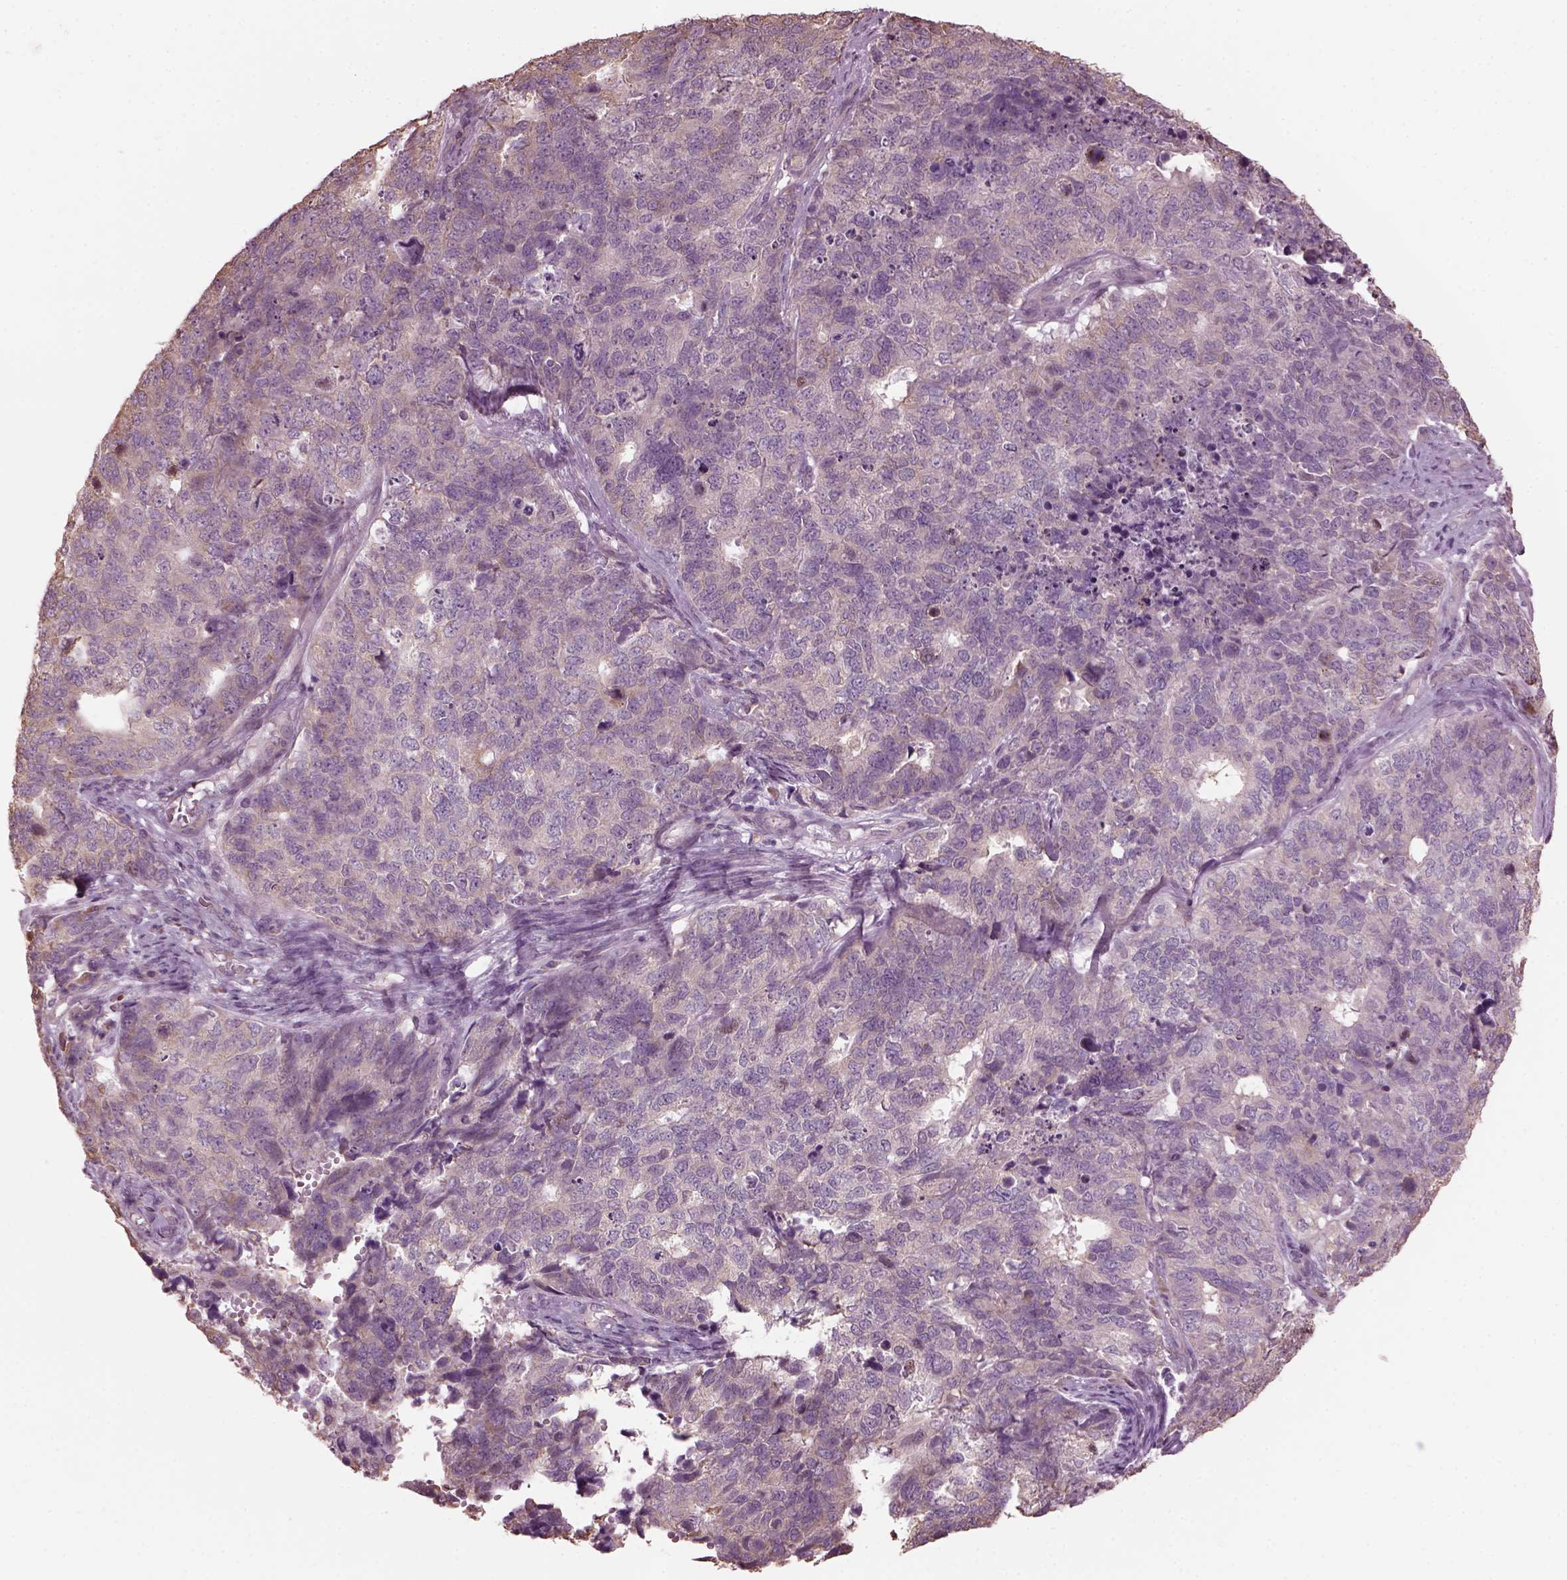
{"staining": {"intensity": "negative", "quantity": "none", "location": "none"}, "tissue": "cervical cancer", "cell_type": "Tumor cells", "image_type": "cancer", "snomed": [{"axis": "morphology", "description": "Squamous cell carcinoma, NOS"}, {"axis": "topography", "description": "Cervix"}], "caption": "Immunohistochemistry (IHC) image of neoplastic tissue: cervical cancer stained with DAB (3,3'-diaminobenzidine) shows no significant protein staining in tumor cells.", "gene": "CABP5", "patient": {"sex": "female", "age": 63}}